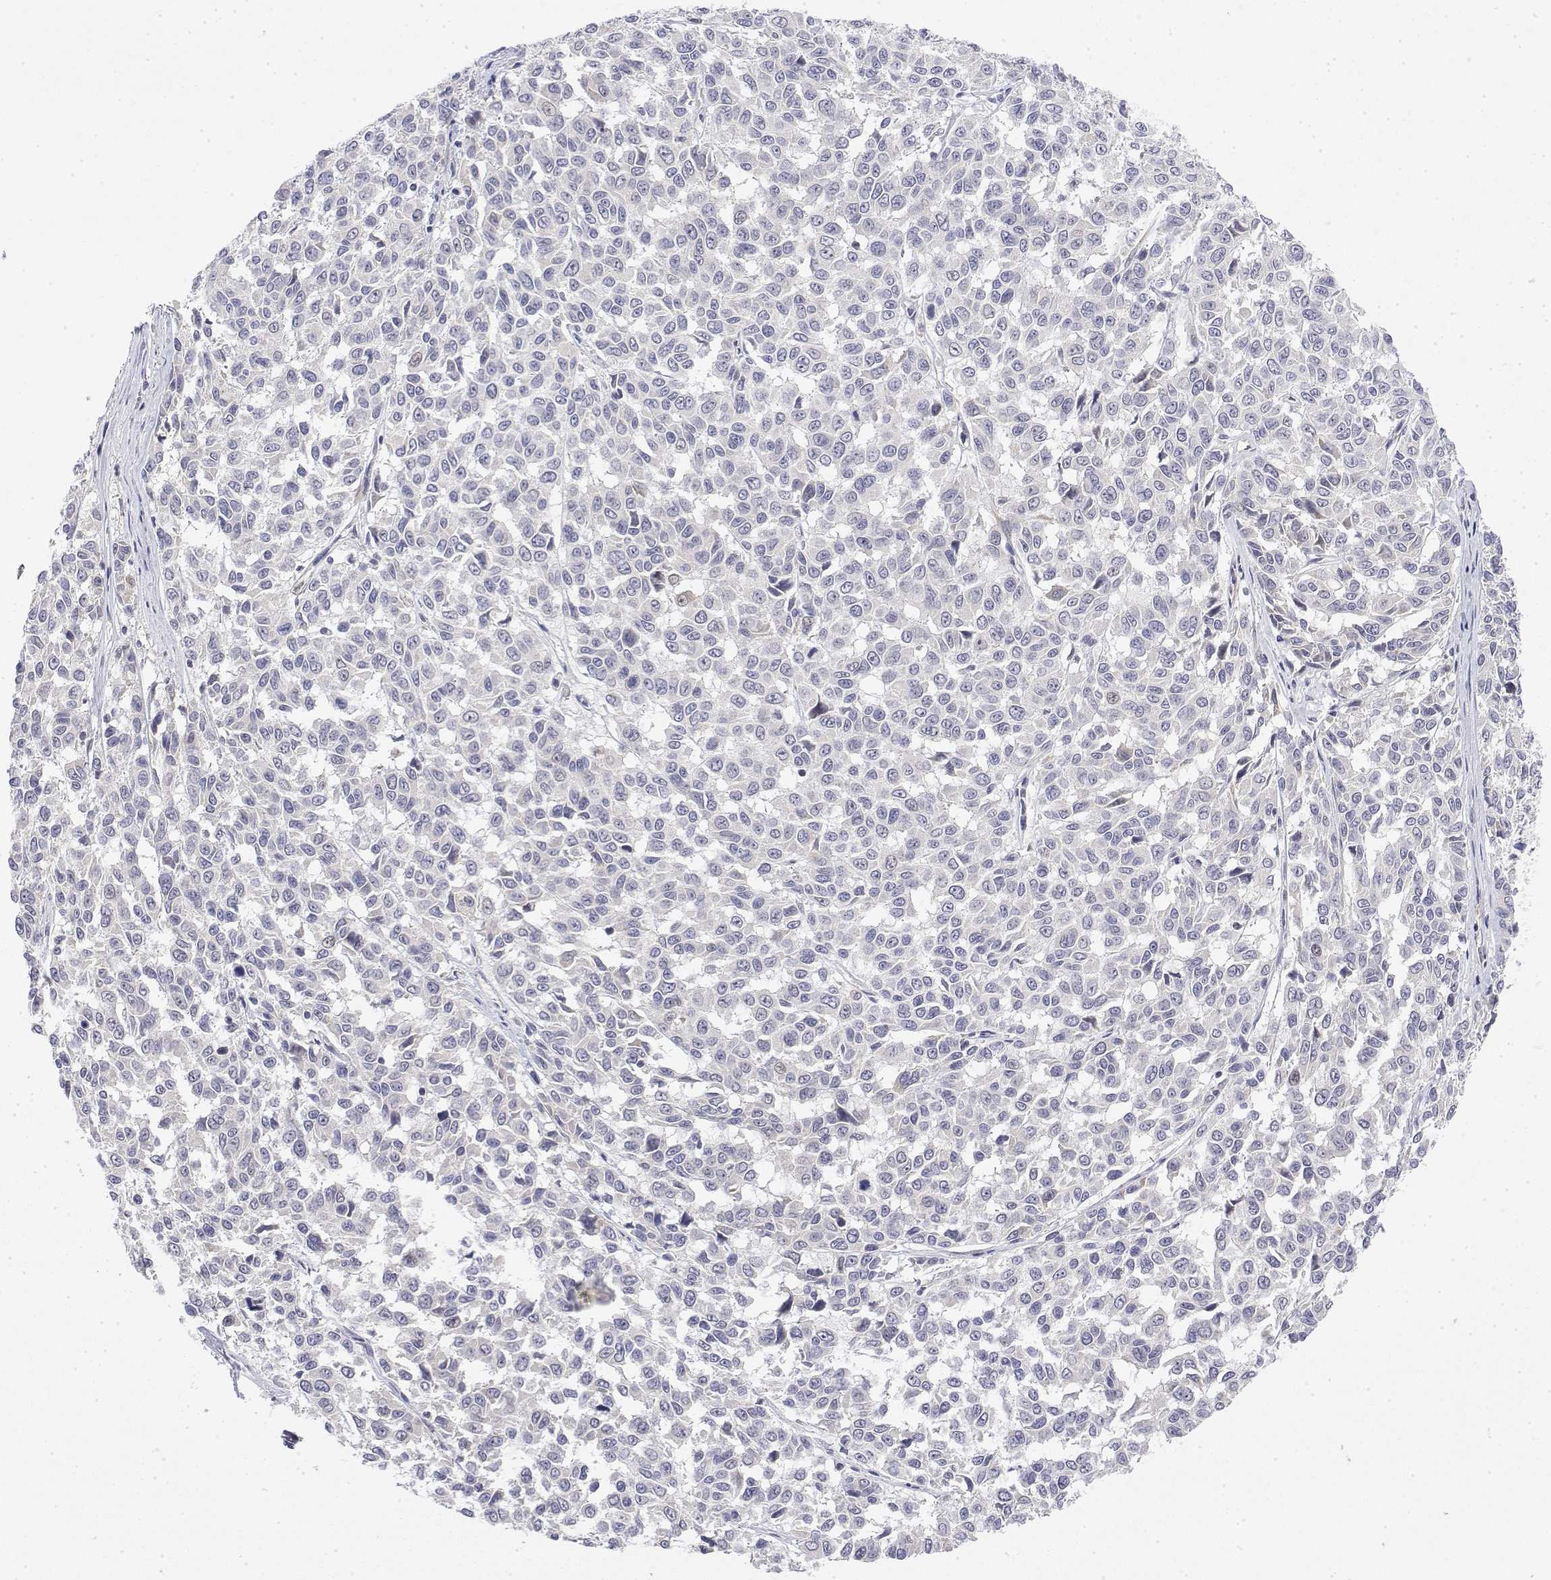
{"staining": {"intensity": "negative", "quantity": "none", "location": "none"}, "tissue": "melanoma", "cell_type": "Tumor cells", "image_type": "cancer", "snomed": [{"axis": "morphology", "description": "Malignant melanoma, NOS"}, {"axis": "topography", "description": "Skin"}], "caption": "Tumor cells are negative for brown protein staining in malignant melanoma. (Brightfield microscopy of DAB (3,3'-diaminobenzidine) immunohistochemistry (IHC) at high magnification).", "gene": "IGFBP4", "patient": {"sex": "female", "age": 66}}